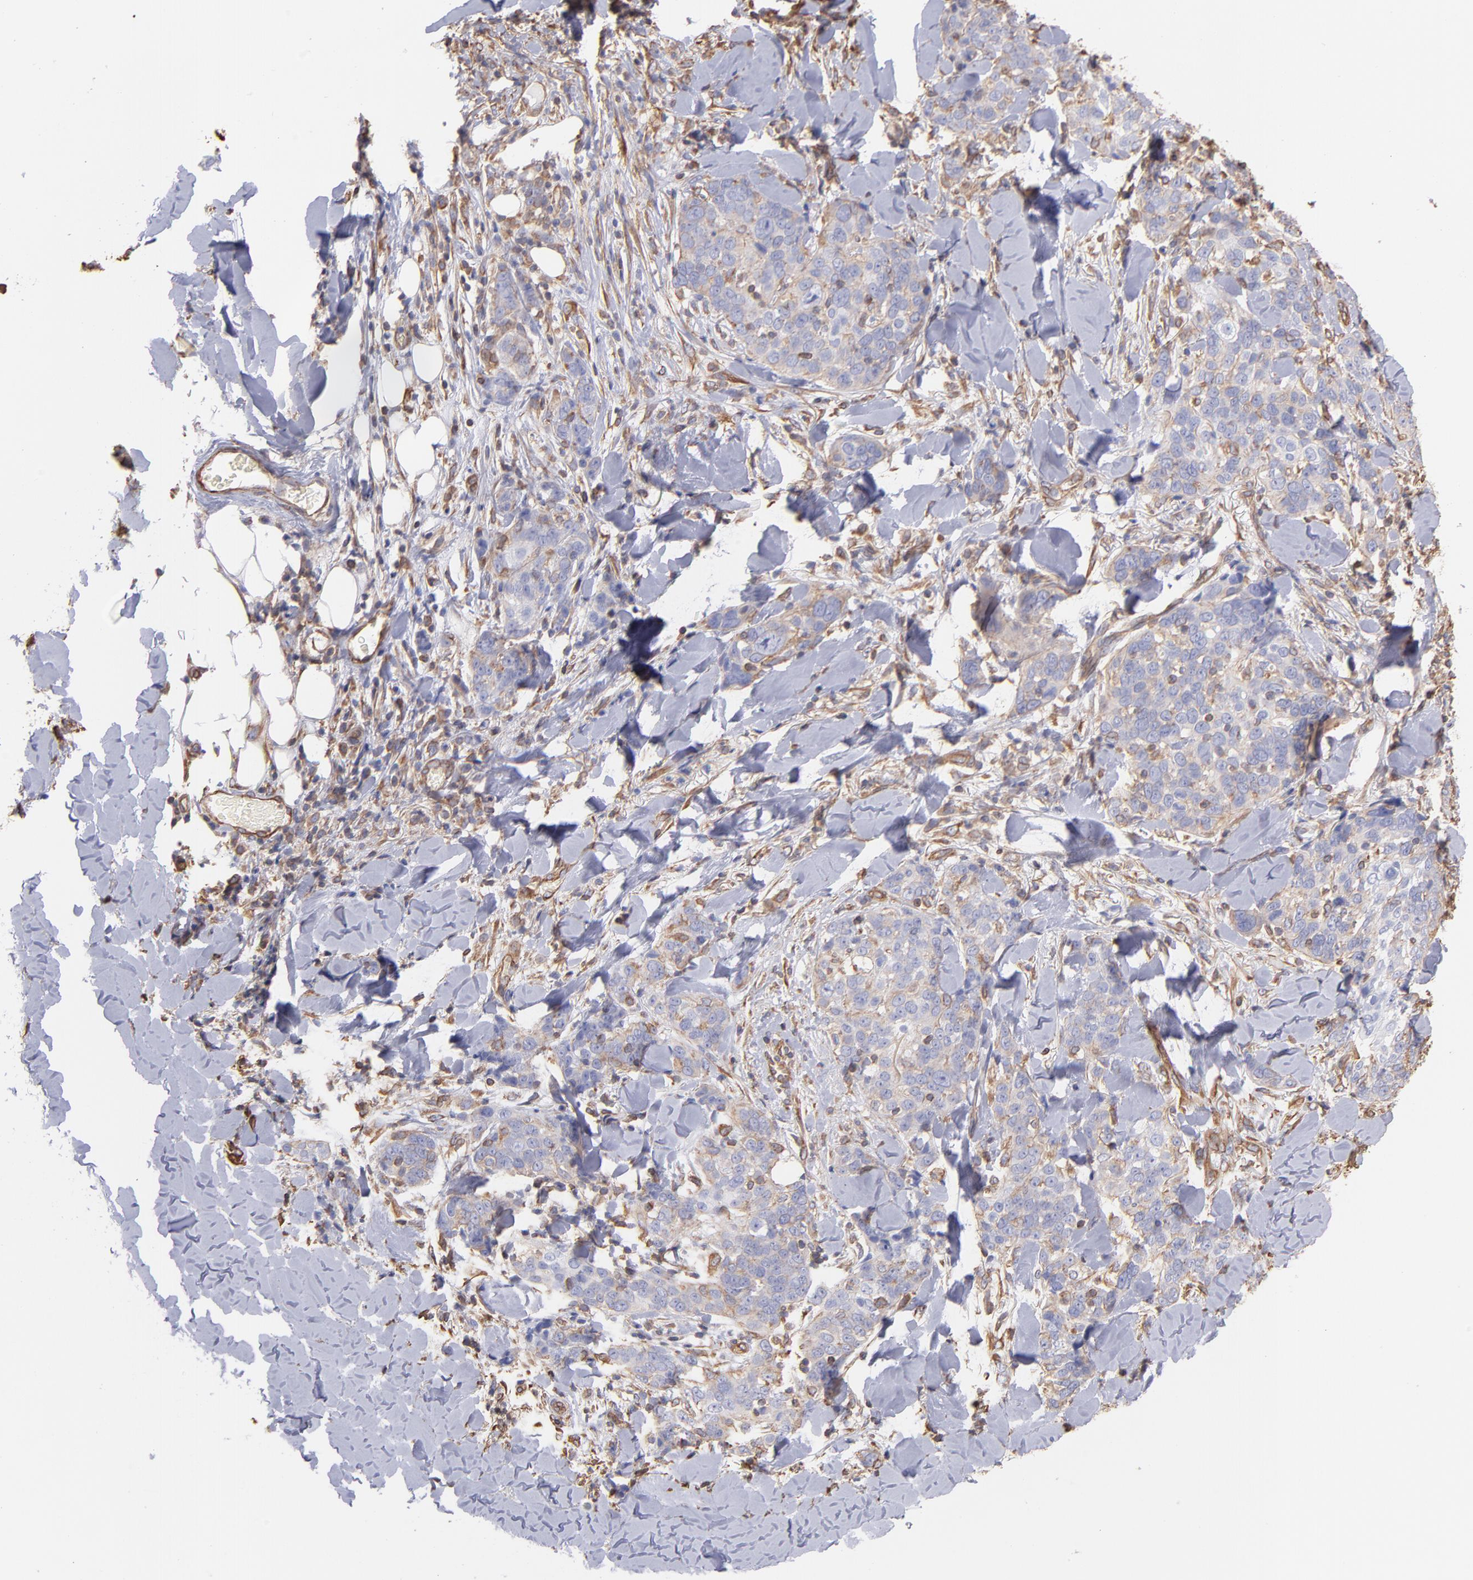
{"staining": {"intensity": "moderate", "quantity": "25%-75%", "location": "cytoplasmic/membranous"}, "tissue": "skin cancer", "cell_type": "Tumor cells", "image_type": "cancer", "snomed": [{"axis": "morphology", "description": "Normal tissue, NOS"}, {"axis": "morphology", "description": "Squamous cell carcinoma, NOS"}, {"axis": "topography", "description": "Skin"}], "caption": "There is medium levels of moderate cytoplasmic/membranous expression in tumor cells of skin cancer (squamous cell carcinoma), as demonstrated by immunohistochemical staining (brown color).", "gene": "PLEC", "patient": {"sex": "female", "age": 83}}